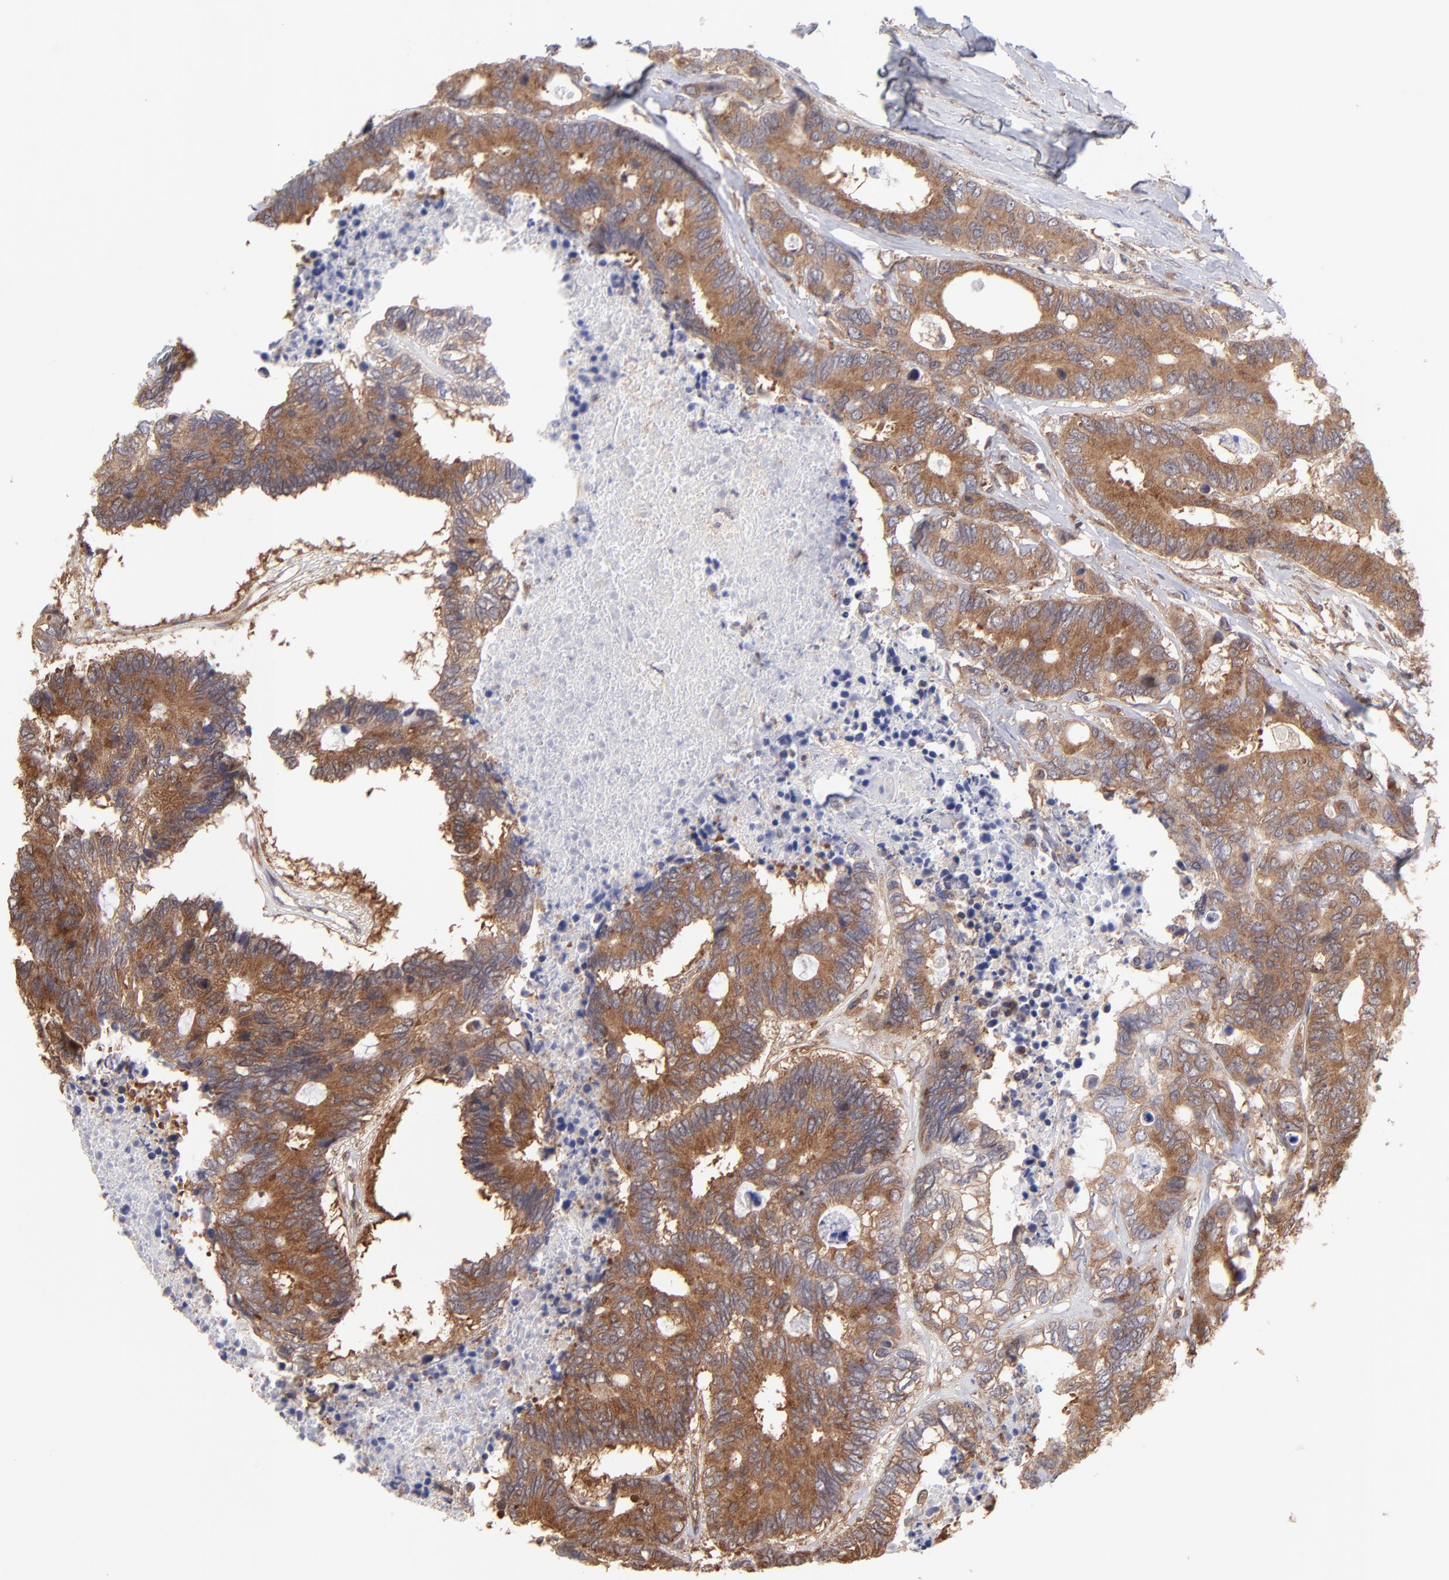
{"staining": {"intensity": "moderate", "quantity": ">75%", "location": "cytoplasmic/membranous"}, "tissue": "colorectal cancer", "cell_type": "Tumor cells", "image_type": "cancer", "snomed": [{"axis": "morphology", "description": "Adenocarcinoma, NOS"}, {"axis": "topography", "description": "Rectum"}], "caption": "A brown stain shows moderate cytoplasmic/membranous expression of a protein in colorectal cancer (adenocarcinoma) tumor cells.", "gene": "MAPRE1", "patient": {"sex": "male", "age": 55}}